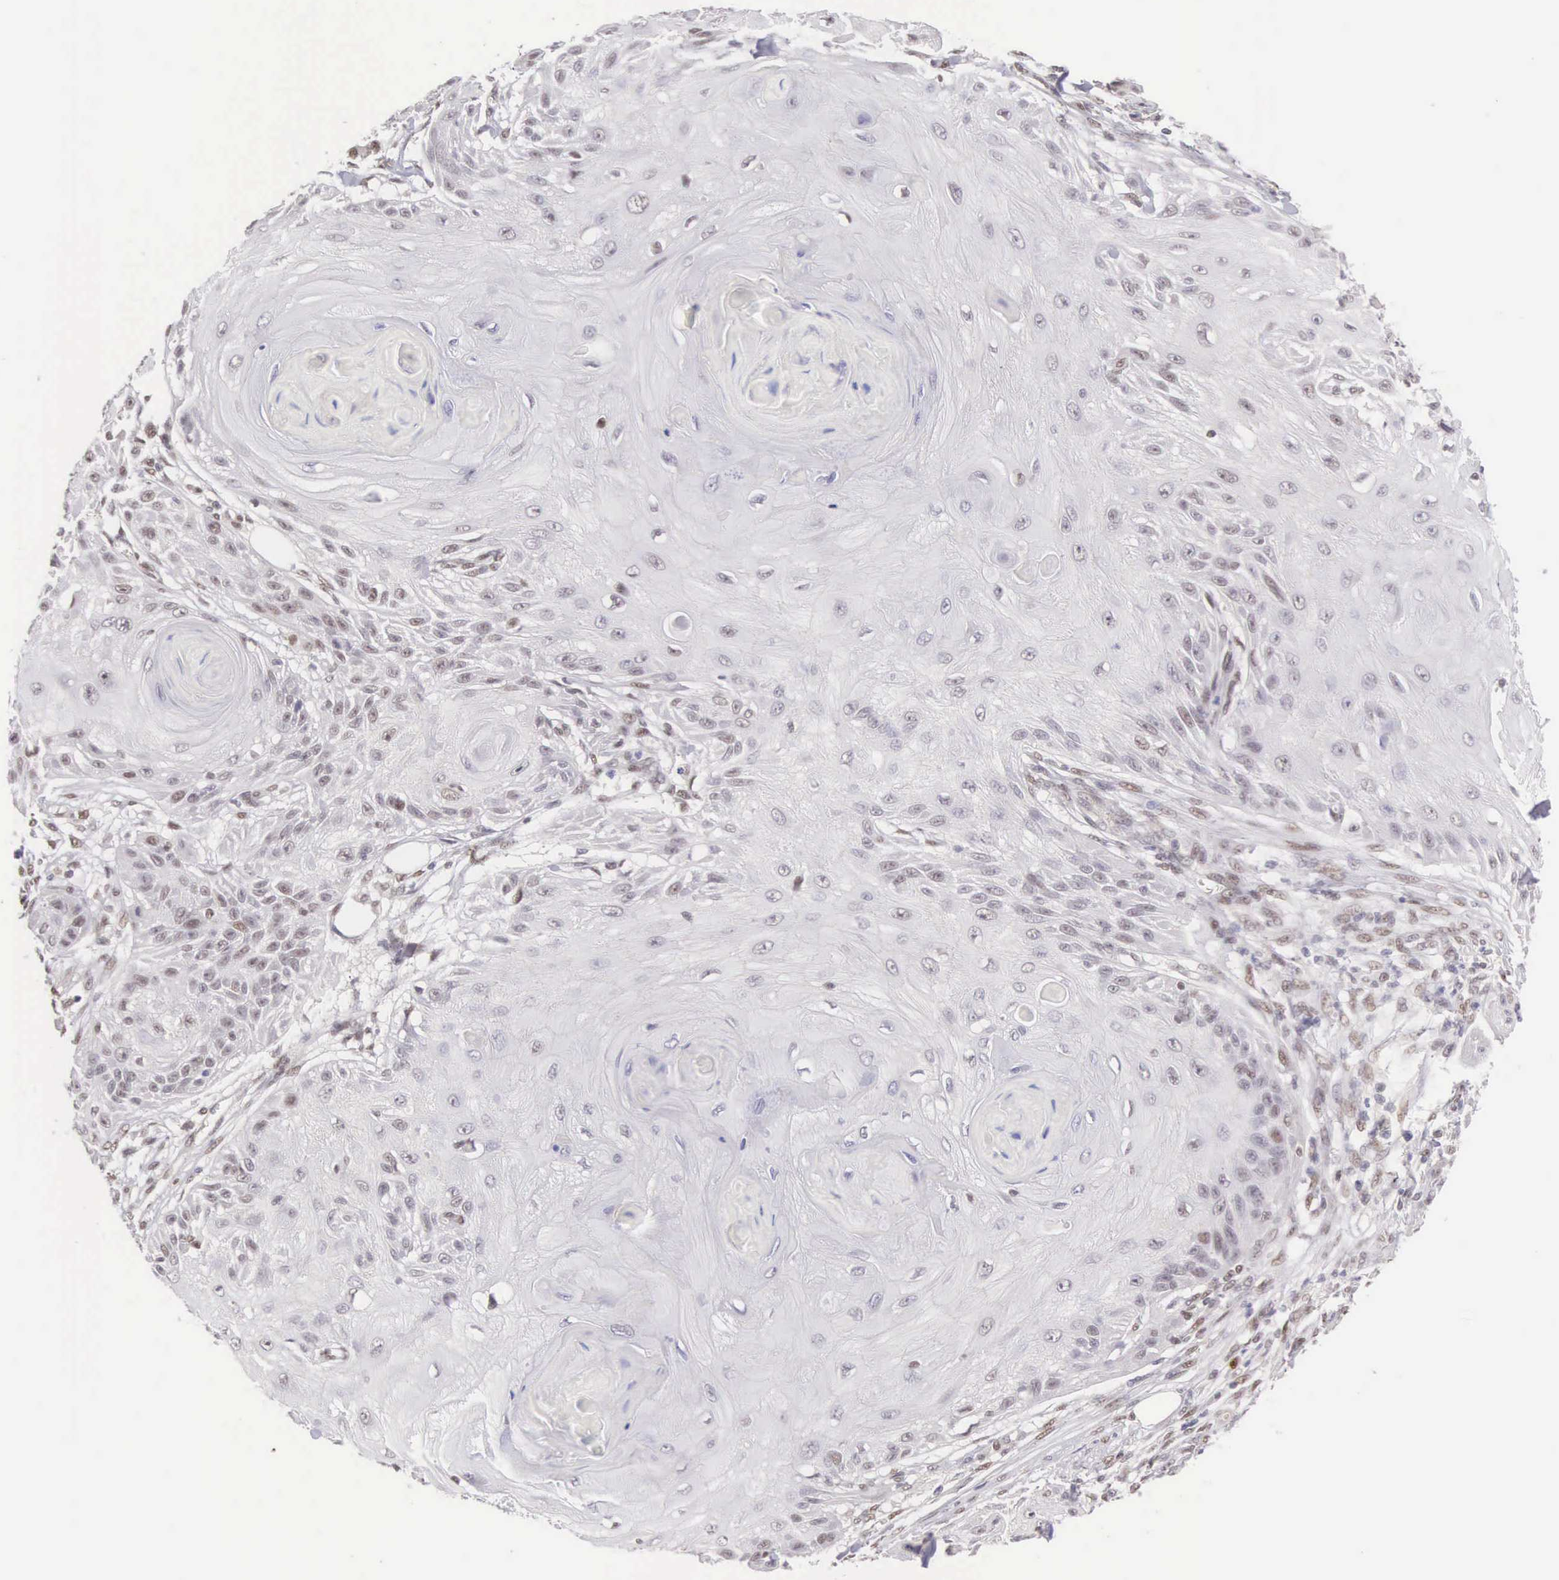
{"staining": {"intensity": "weak", "quantity": "<25%", "location": "nuclear"}, "tissue": "skin cancer", "cell_type": "Tumor cells", "image_type": "cancer", "snomed": [{"axis": "morphology", "description": "Squamous cell carcinoma, NOS"}, {"axis": "topography", "description": "Skin"}], "caption": "There is no significant staining in tumor cells of squamous cell carcinoma (skin).", "gene": "CCDC117", "patient": {"sex": "female", "age": 88}}